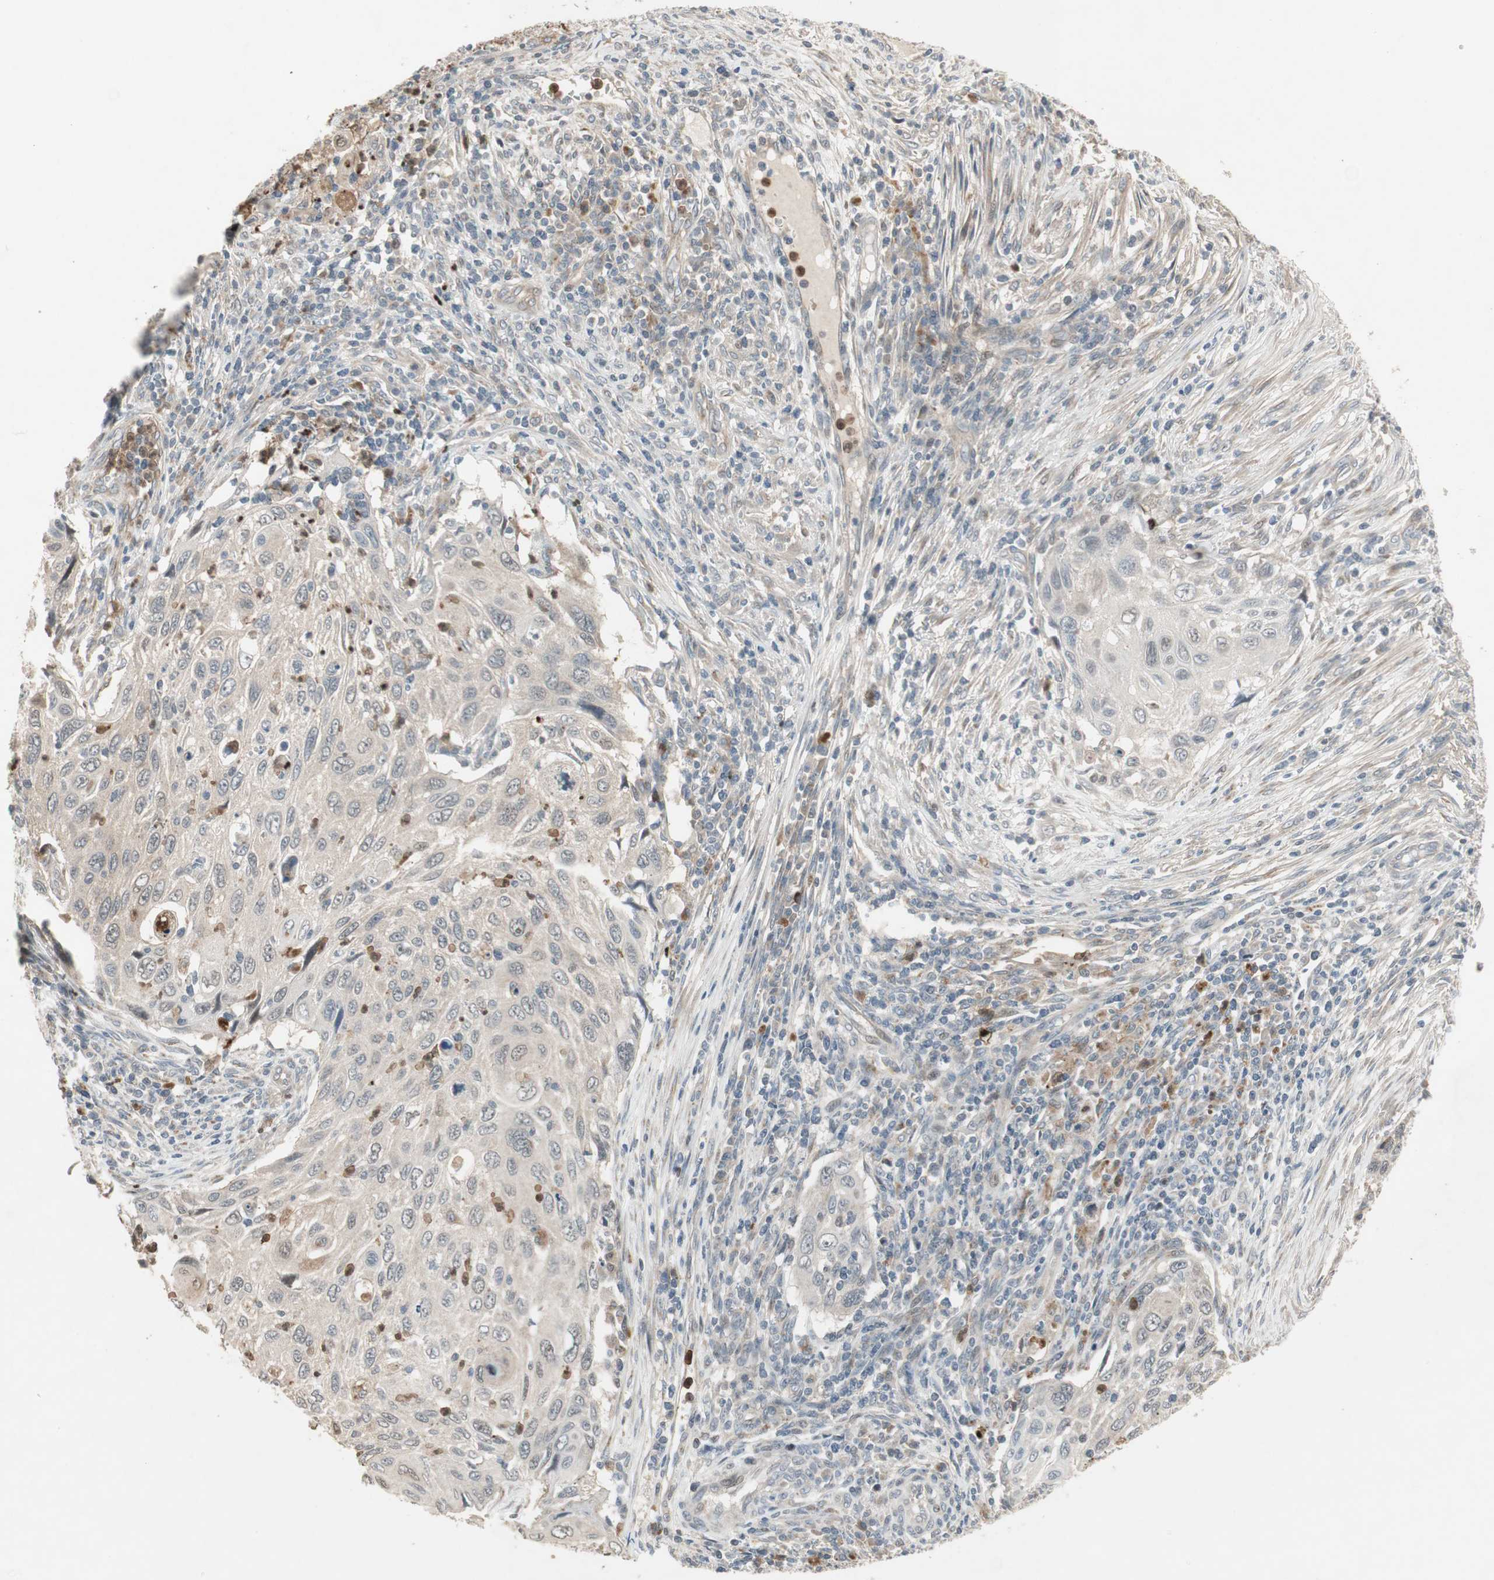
{"staining": {"intensity": "negative", "quantity": "none", "location": "none"}, "tissue": "cervical cancer", "cell_type": "Tumor cells", "image_type": "cancer", "snomed": [{"axis": "morphology", "description": "Squamous cell carcinoma, NOS"}, {"axis": "topography", "description": "Cervix"}], "caption": "Protein analysis of cervical squamous cell carcinoma reveals no significant expression in tumor cells. (IHC, brightfield microscopy, high magnification).", "gene": "SNX4", "patient": {"sex": "female", "age": 70}}